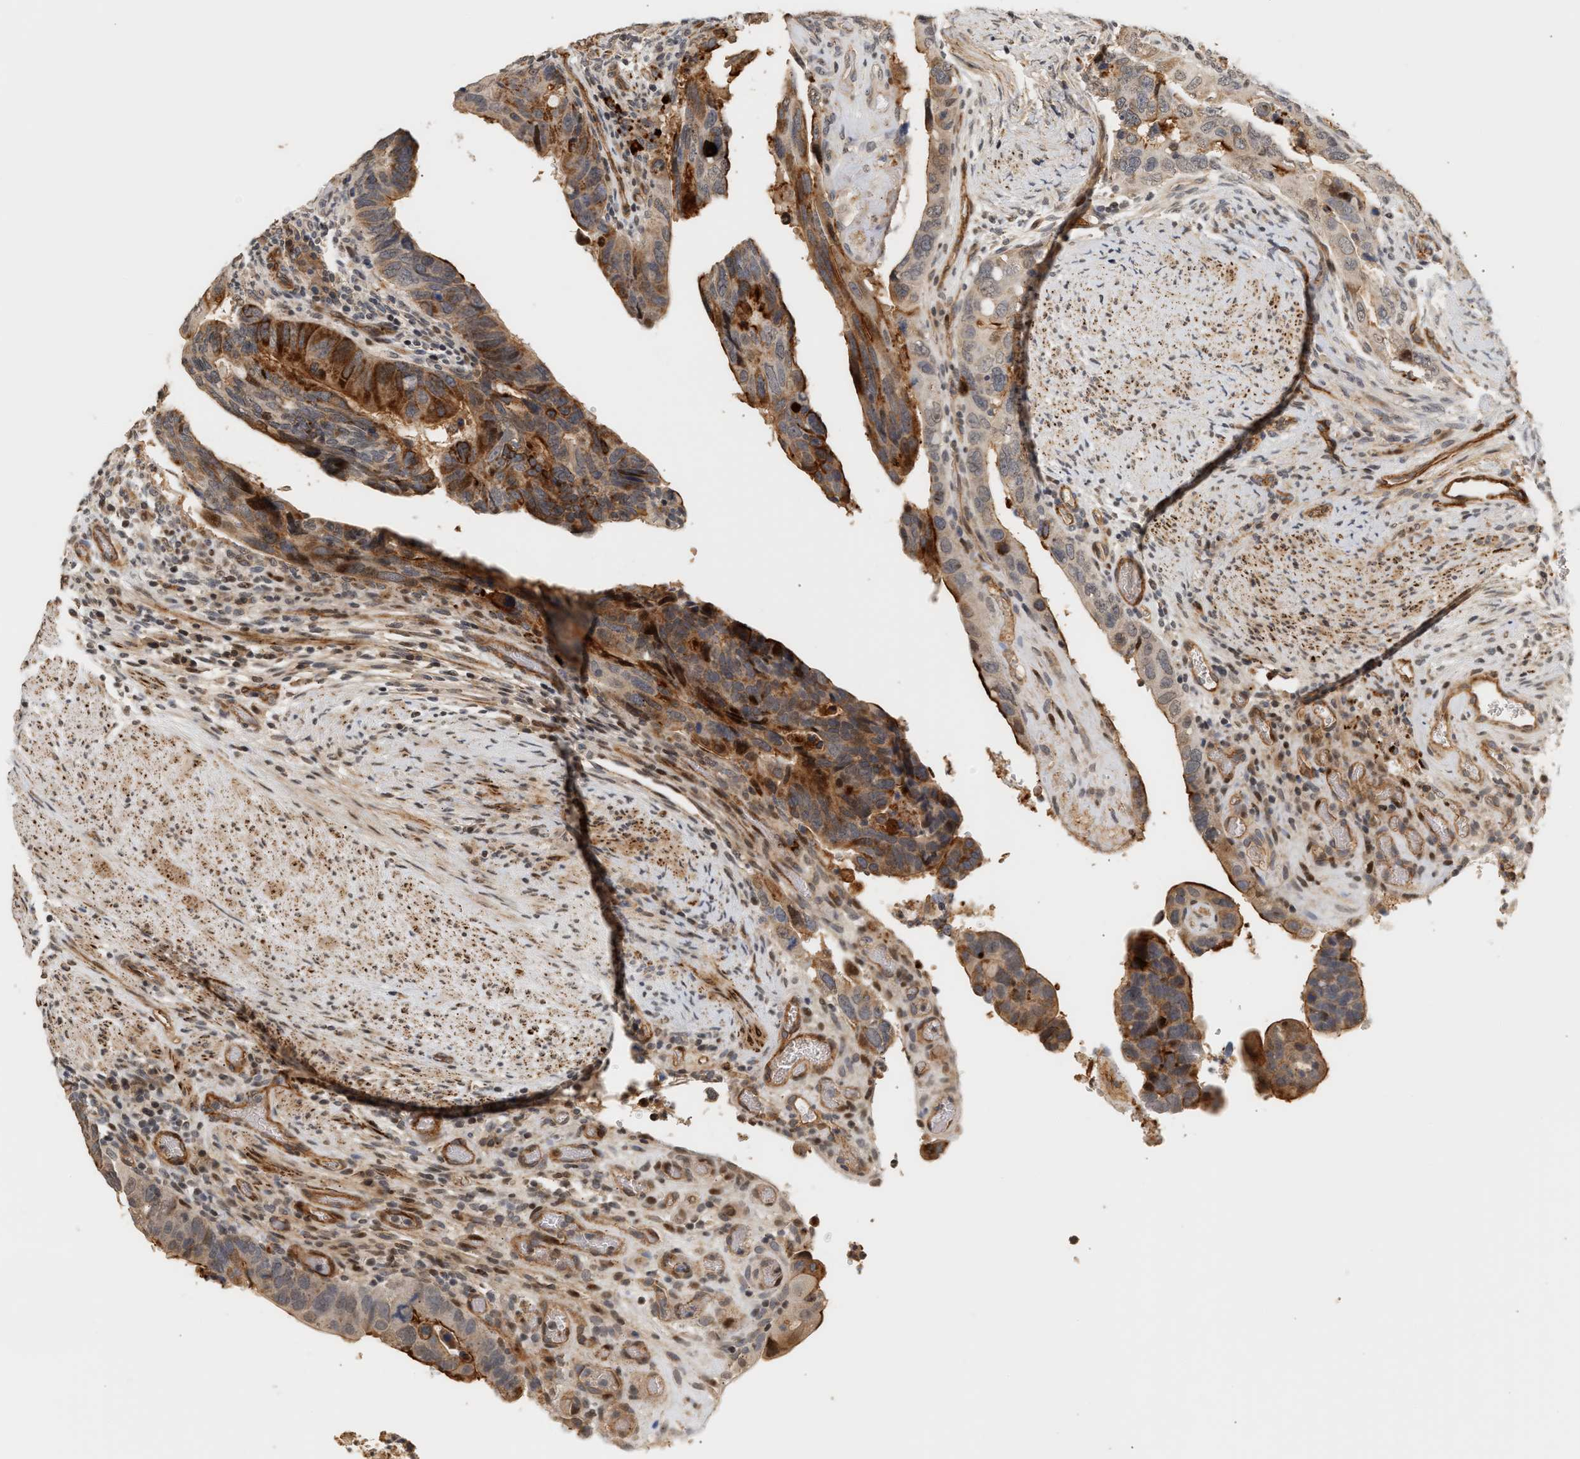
{"staining": {"intensity": "moderate", "quantity": ">75%", "location": "cytoplasmic/membranous"}, "tissue": "colorectal cancer", "cell_type": "Tumor cells", "image_type": "cancer", "snomed": [{"axis": "morphology", "description": "Adenocarcinoma, NOS"}, {"axis": "topography", "description": "Rectum"}], "caption": "Human colorectal cancer (adenocarcinoma) stained with a brown dye reveals moderate cytoplasmic/membranous positive positivity in approximately >75% of tumor cells.", "gene": "PLXND1", "patient": {"sex": "male", "age": 53}}